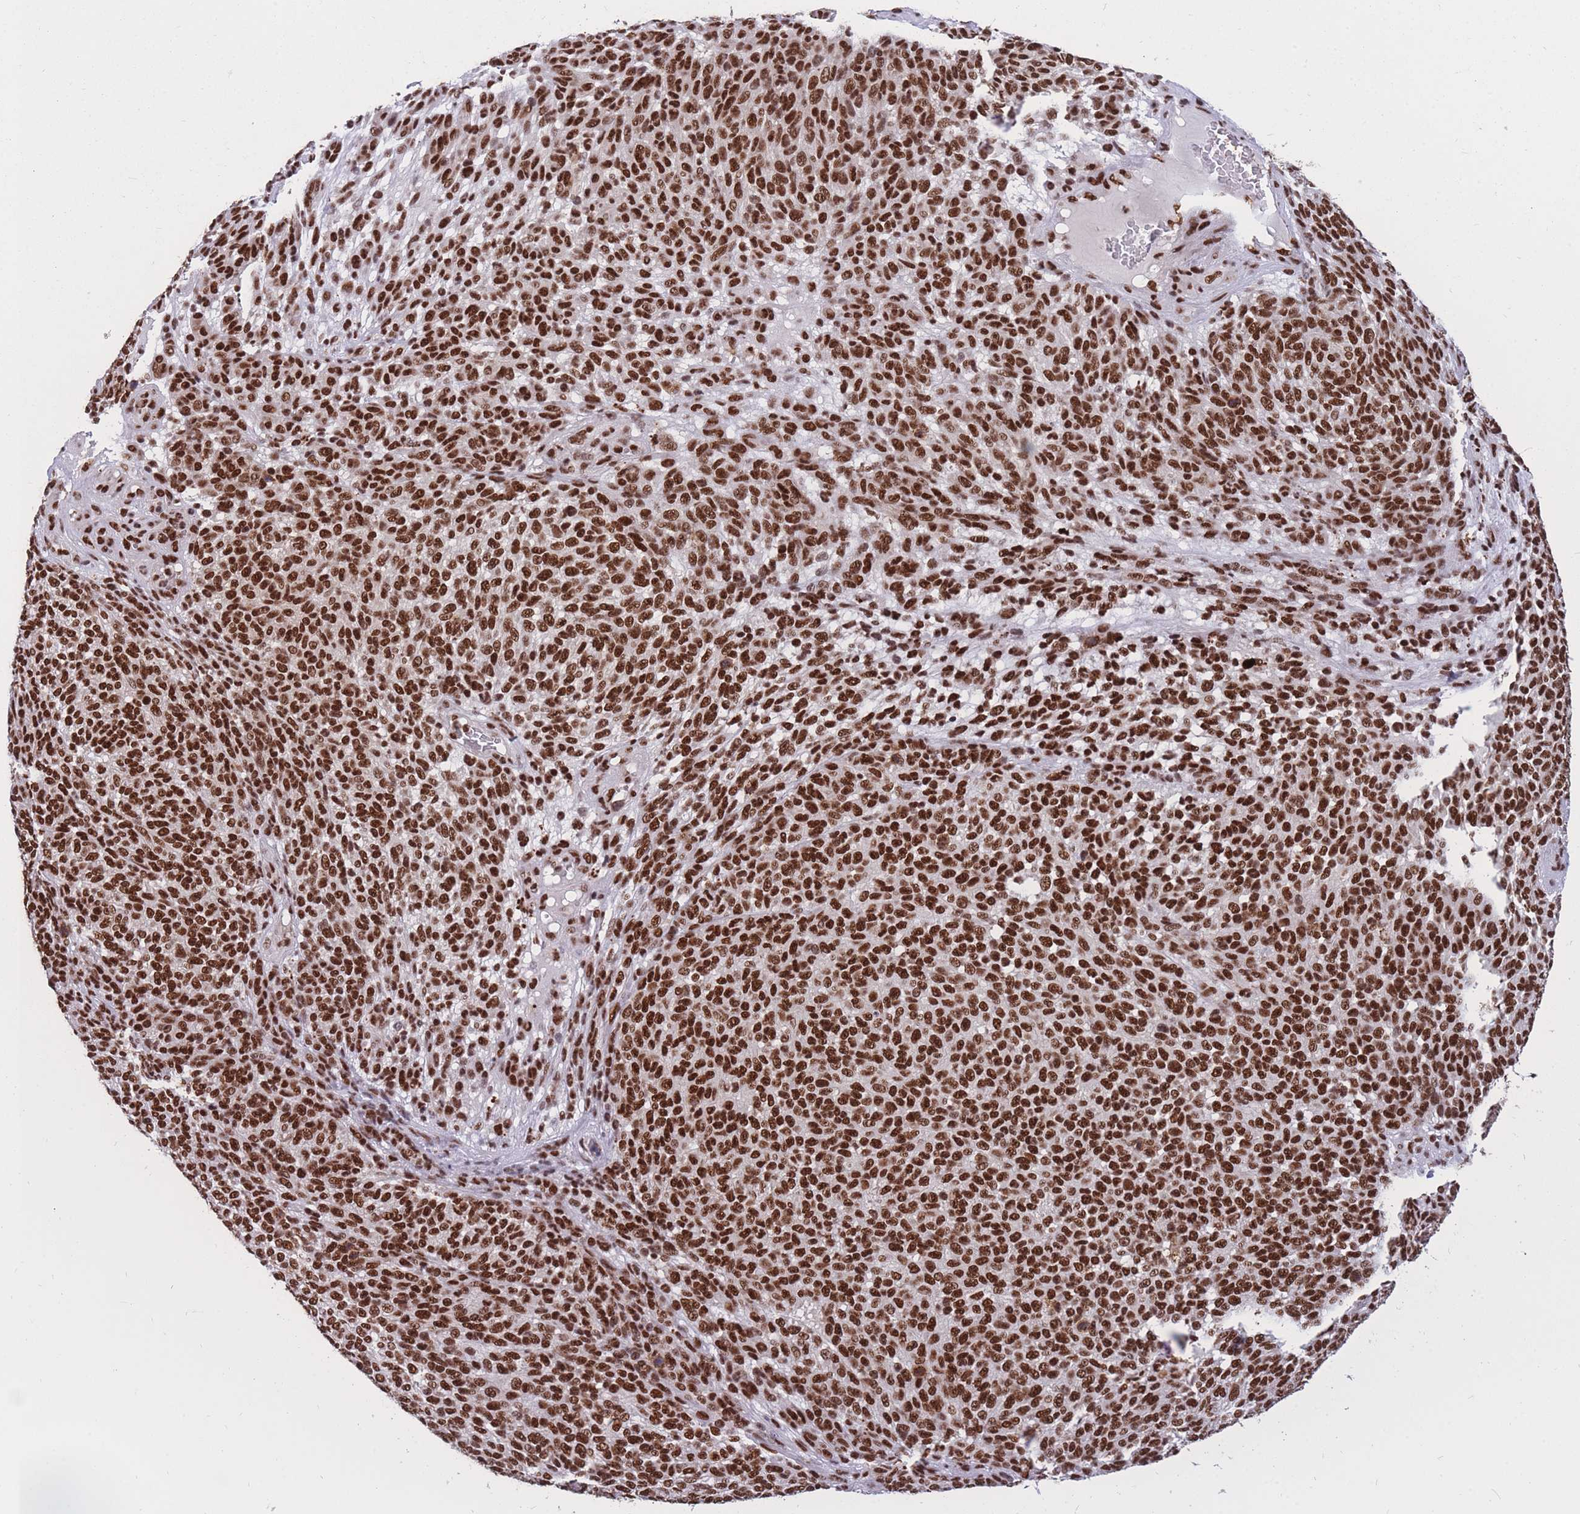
{"staining": {"intensity": "strong", "quantity": ">75%", "location": "nuclear"}, "tissue": "melanoma", "cell_type": "Tumor cells", "image_type": "cancer", "snomed": [{"axis": "morphology", "description": "Malignant melanoma, NOS"}, {"axis": "topography", "description": "Skin"}], "caption": "Tumor cells reveal strong nuclear expression in about >75% of cells in melanoma.", "gene": "PRPF19", "patient": {"sex": "male", "age": 49}}